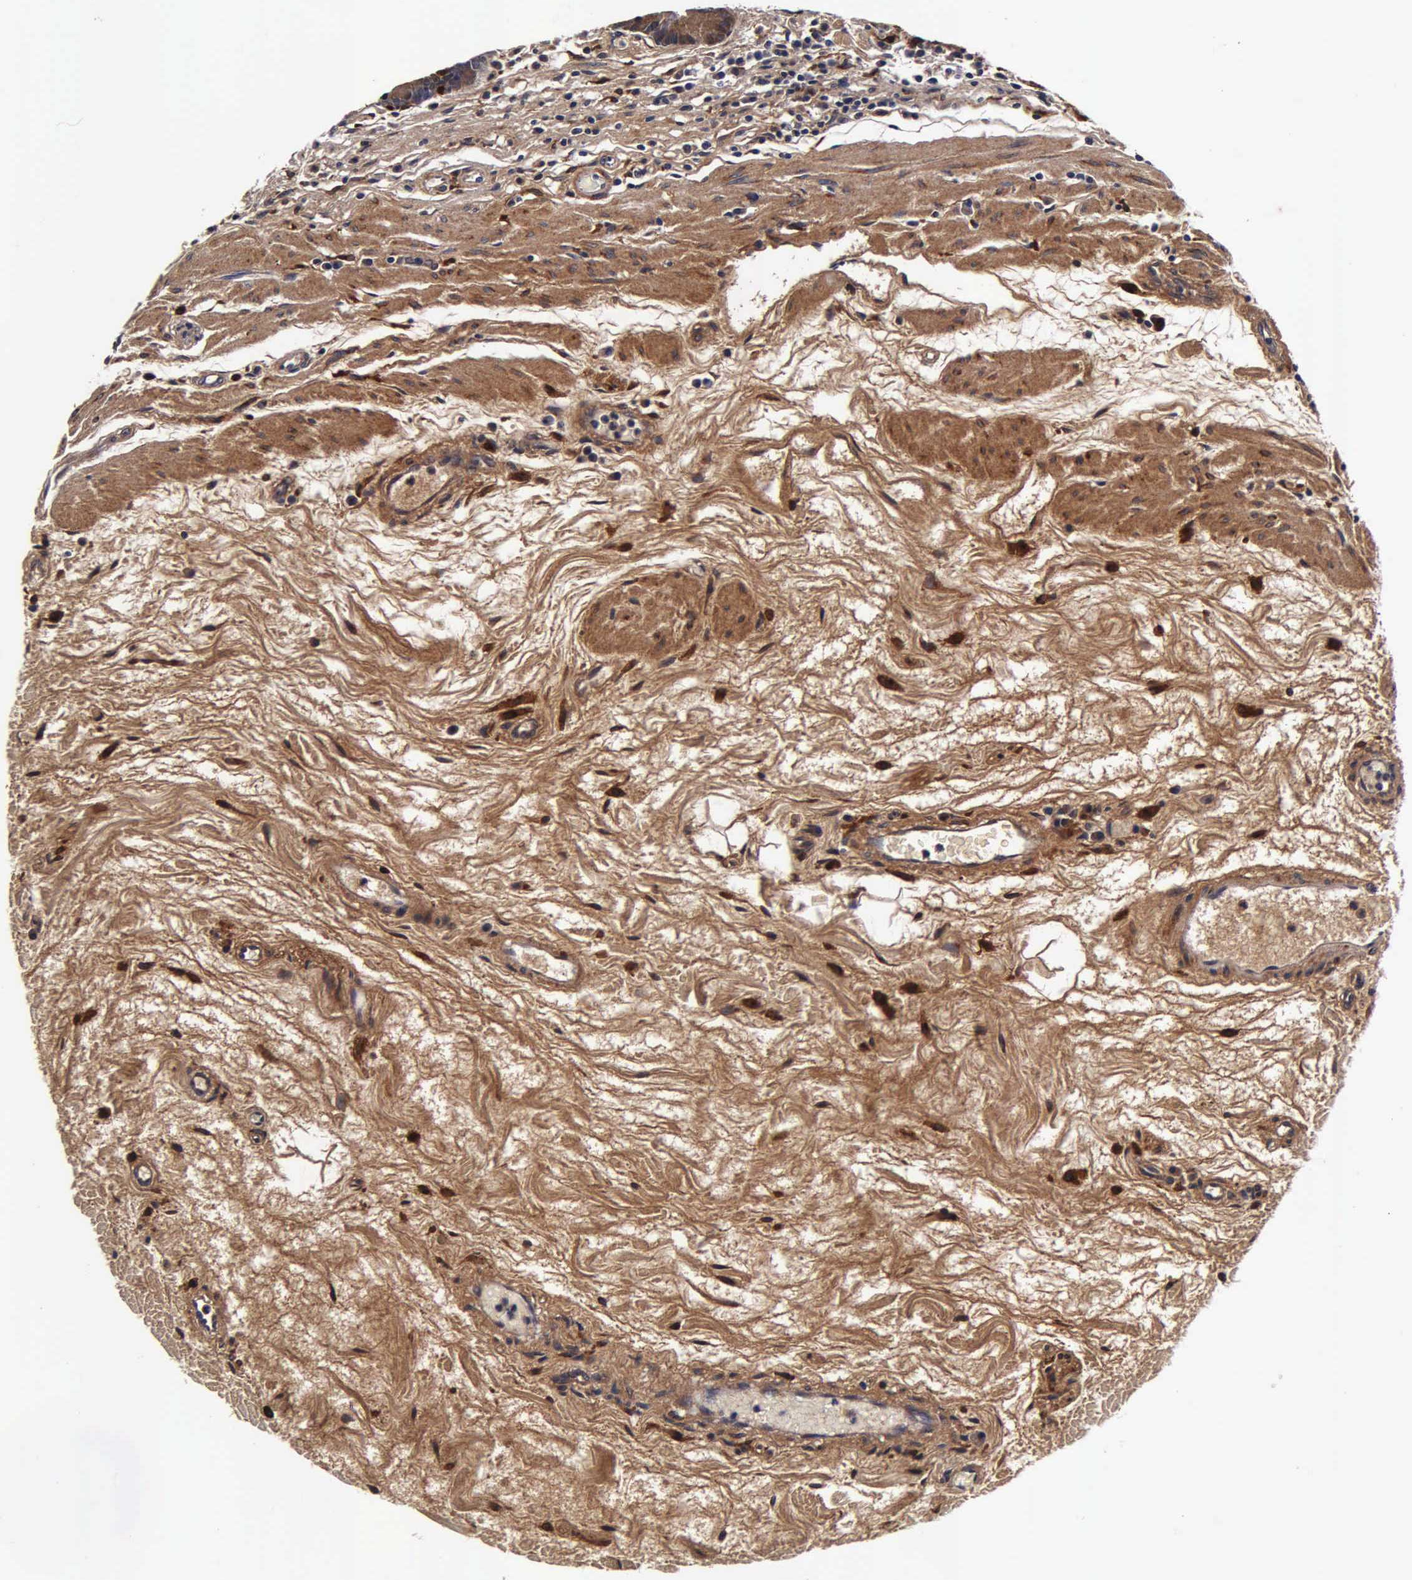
{"staining": {"intensity": "weak", "quantity": "25%-75%", "location": "cytoplasmic/membranous"}, "tissue": "stomach", "cell_type": "Glandular cells", "image_type": "normal", "snomed": [{"axis": "morphology", "description": "Normal tissue, NOS"}, {"axis": "topography", "description": "Stomach, lower"}], "caption": "Stomach stained with DAB IHC exhibits low levels of weak cytoplasmic/membranous staining in approximately 25%-75% of glandular cells.", "gene": "CST3", "patient": {"sex": "male", "age": 58}}